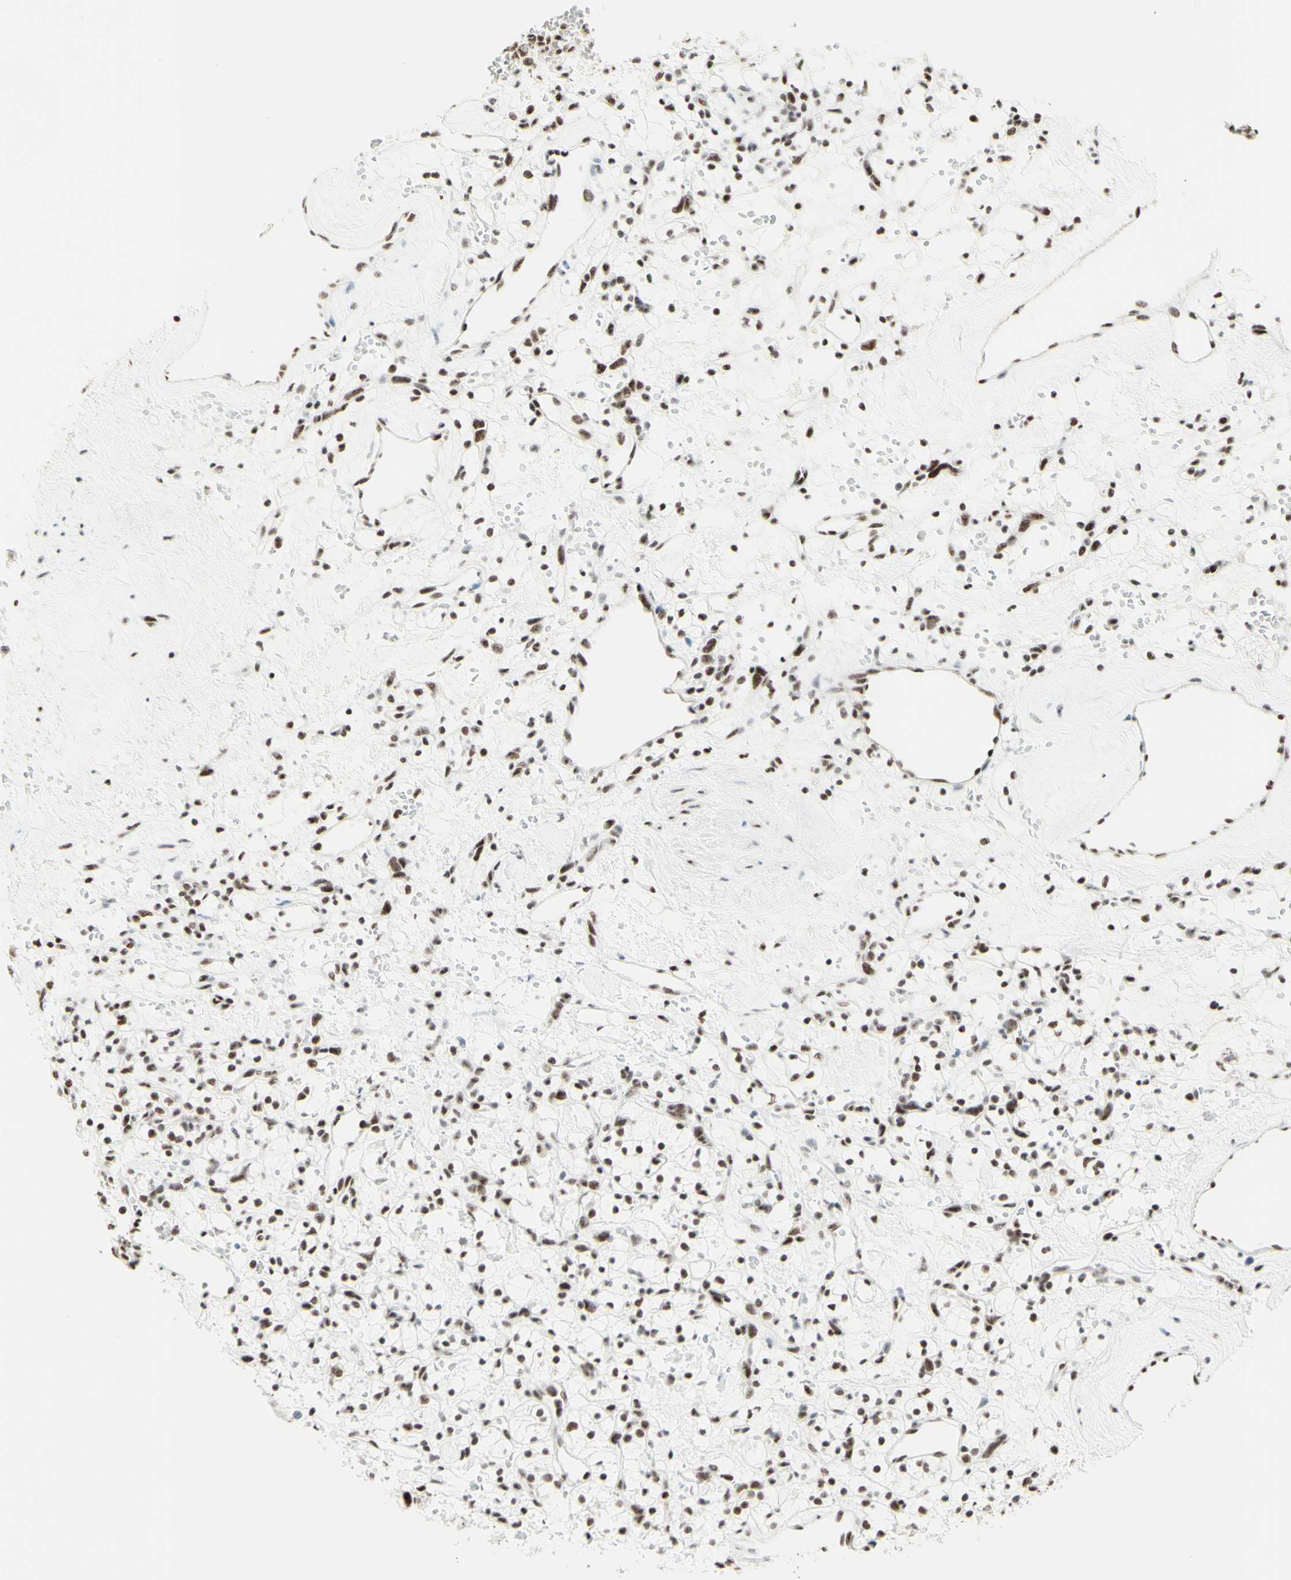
{"staining": {"intensity": "moderate", "quantity": ">75%", "location": "nuclear"}, "tissue": "renal cancer", "cell_type": "Tumor cells", "image_type": "cancer", "snomed": [{"axis": "morphology", "description": "Adenocarcinoma, NOS"}, {"axis": "topography", "description": "Kidney"}], "caption": "Human renal adenocarcinoma stained with a protein marker shows moderate staining in tumor cells.", "gene": "WTAP", "patient": {"sex": "female", "age": 60}}